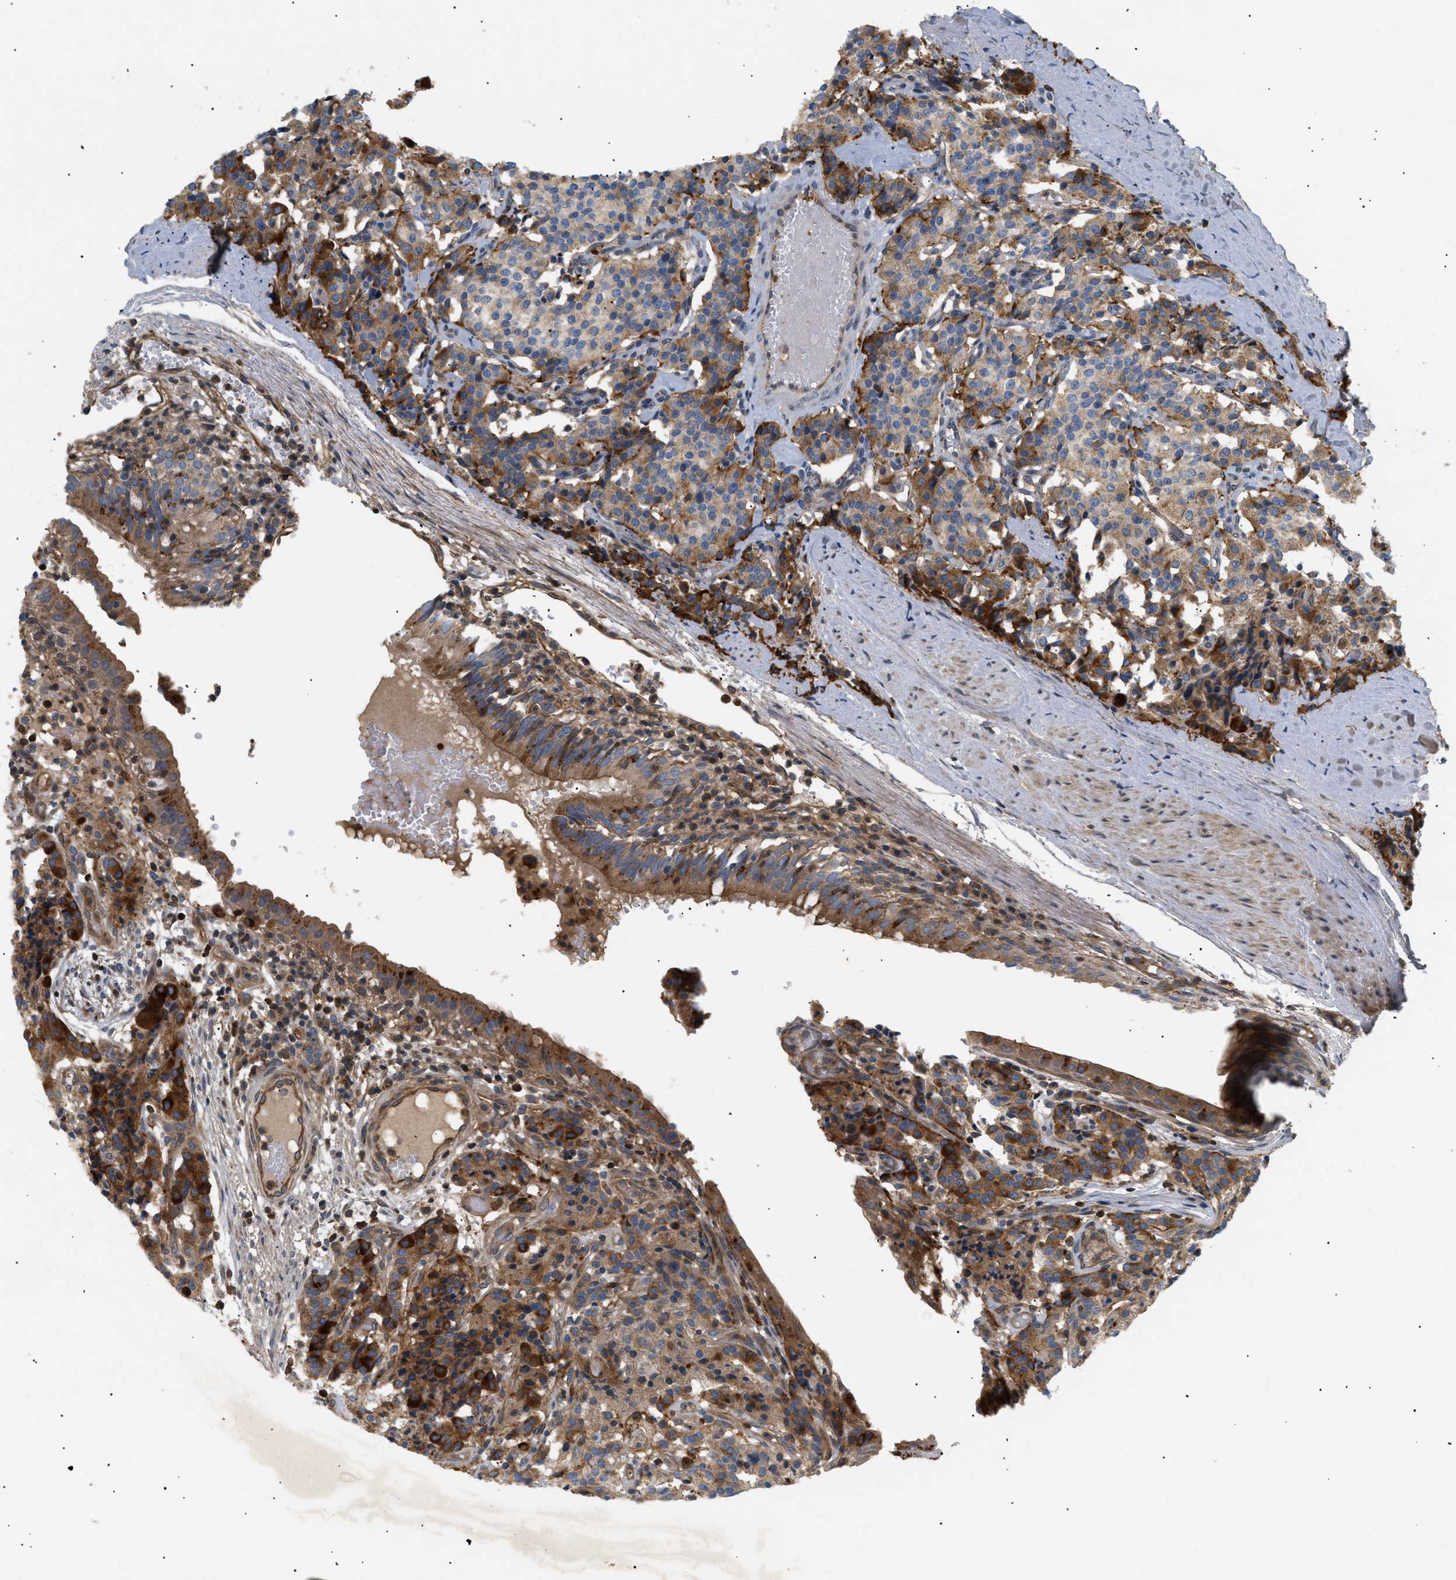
{"staining": {"intensity": "moderate", "quantity": ">75%", "location": "cytoplasmic/membranous"}, "tissue": "carcinoid", "cell_type": "Tumor cells", "image_type": "cancer", "snomed": [{"axis": "morphology", "description": "Carcinoid, malignant, NOS"}, {"axis": "topography", "description": "Lung"}], "caption": "Immunohistochemical staining of malignant carcinoid exhibits moderate cytoplasmic/membranous protein staining in about >75% of tumor cells.", "gene": "FARS2", "patient": {"sex": "male", "age": 30}}